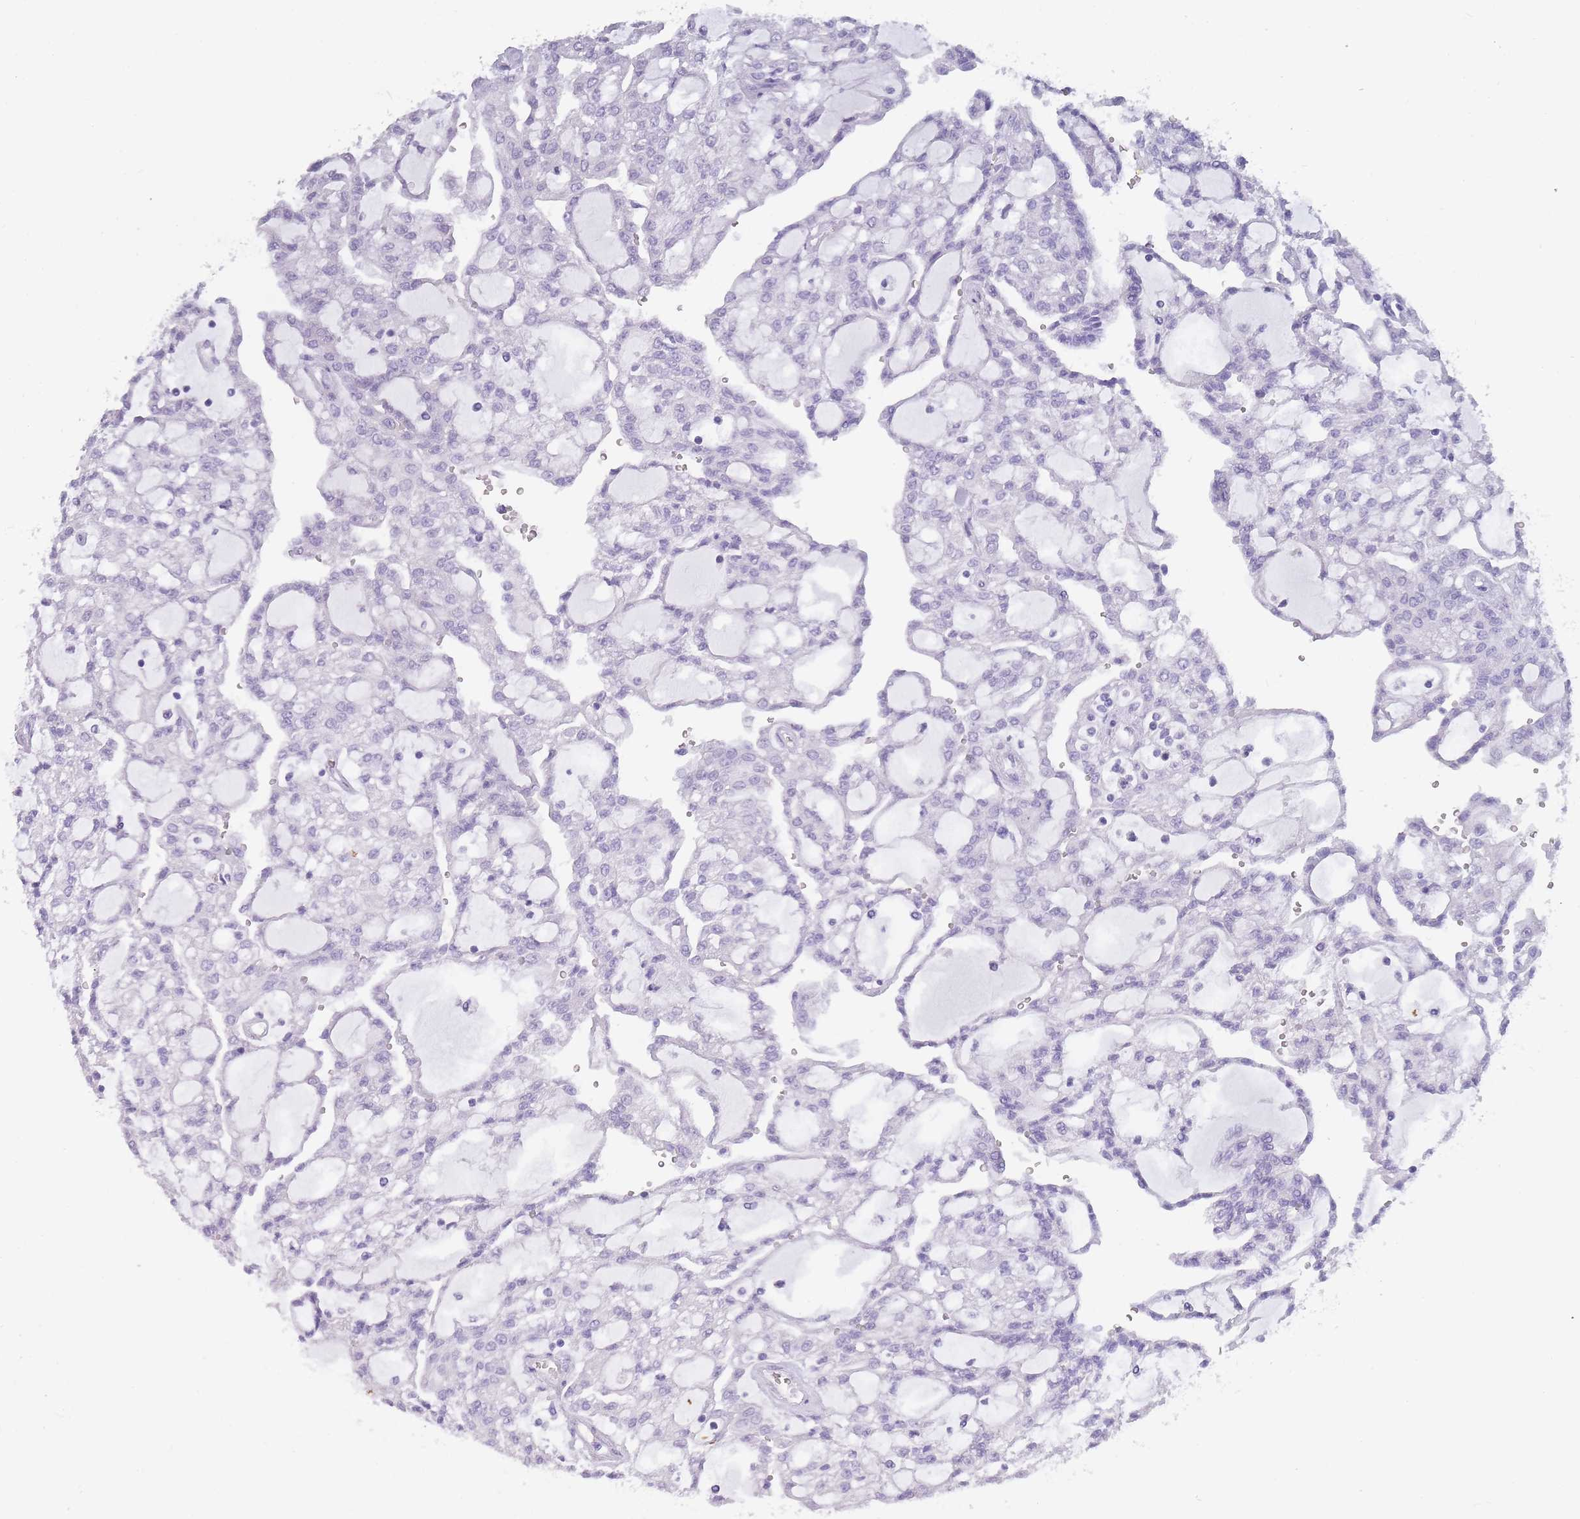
{"staining": {"intensity": "negative", "quantity": "none", "location": "none"}, "tissue": "renal cancer", "cell_type": "Tumor cells", "image_type": "cancer", "snomed": [{"axis": "morphology", "description": "Adenocarcinoma, NOS"}, {"axis": "topography", "description": "Kidney"}], "caption": "IHC histopathology image of neoplastic tissue: renal cancer stained with DAB demonstrates no significant protein expression in tumor cells. The staining was performed using DAB to visualize the protein expression in brown, while the nuclei were stained in blue with hematoxylin (Magnification: 20x).", "gene": "TCP11", "patient": {"sex": "male", "age": 63}}